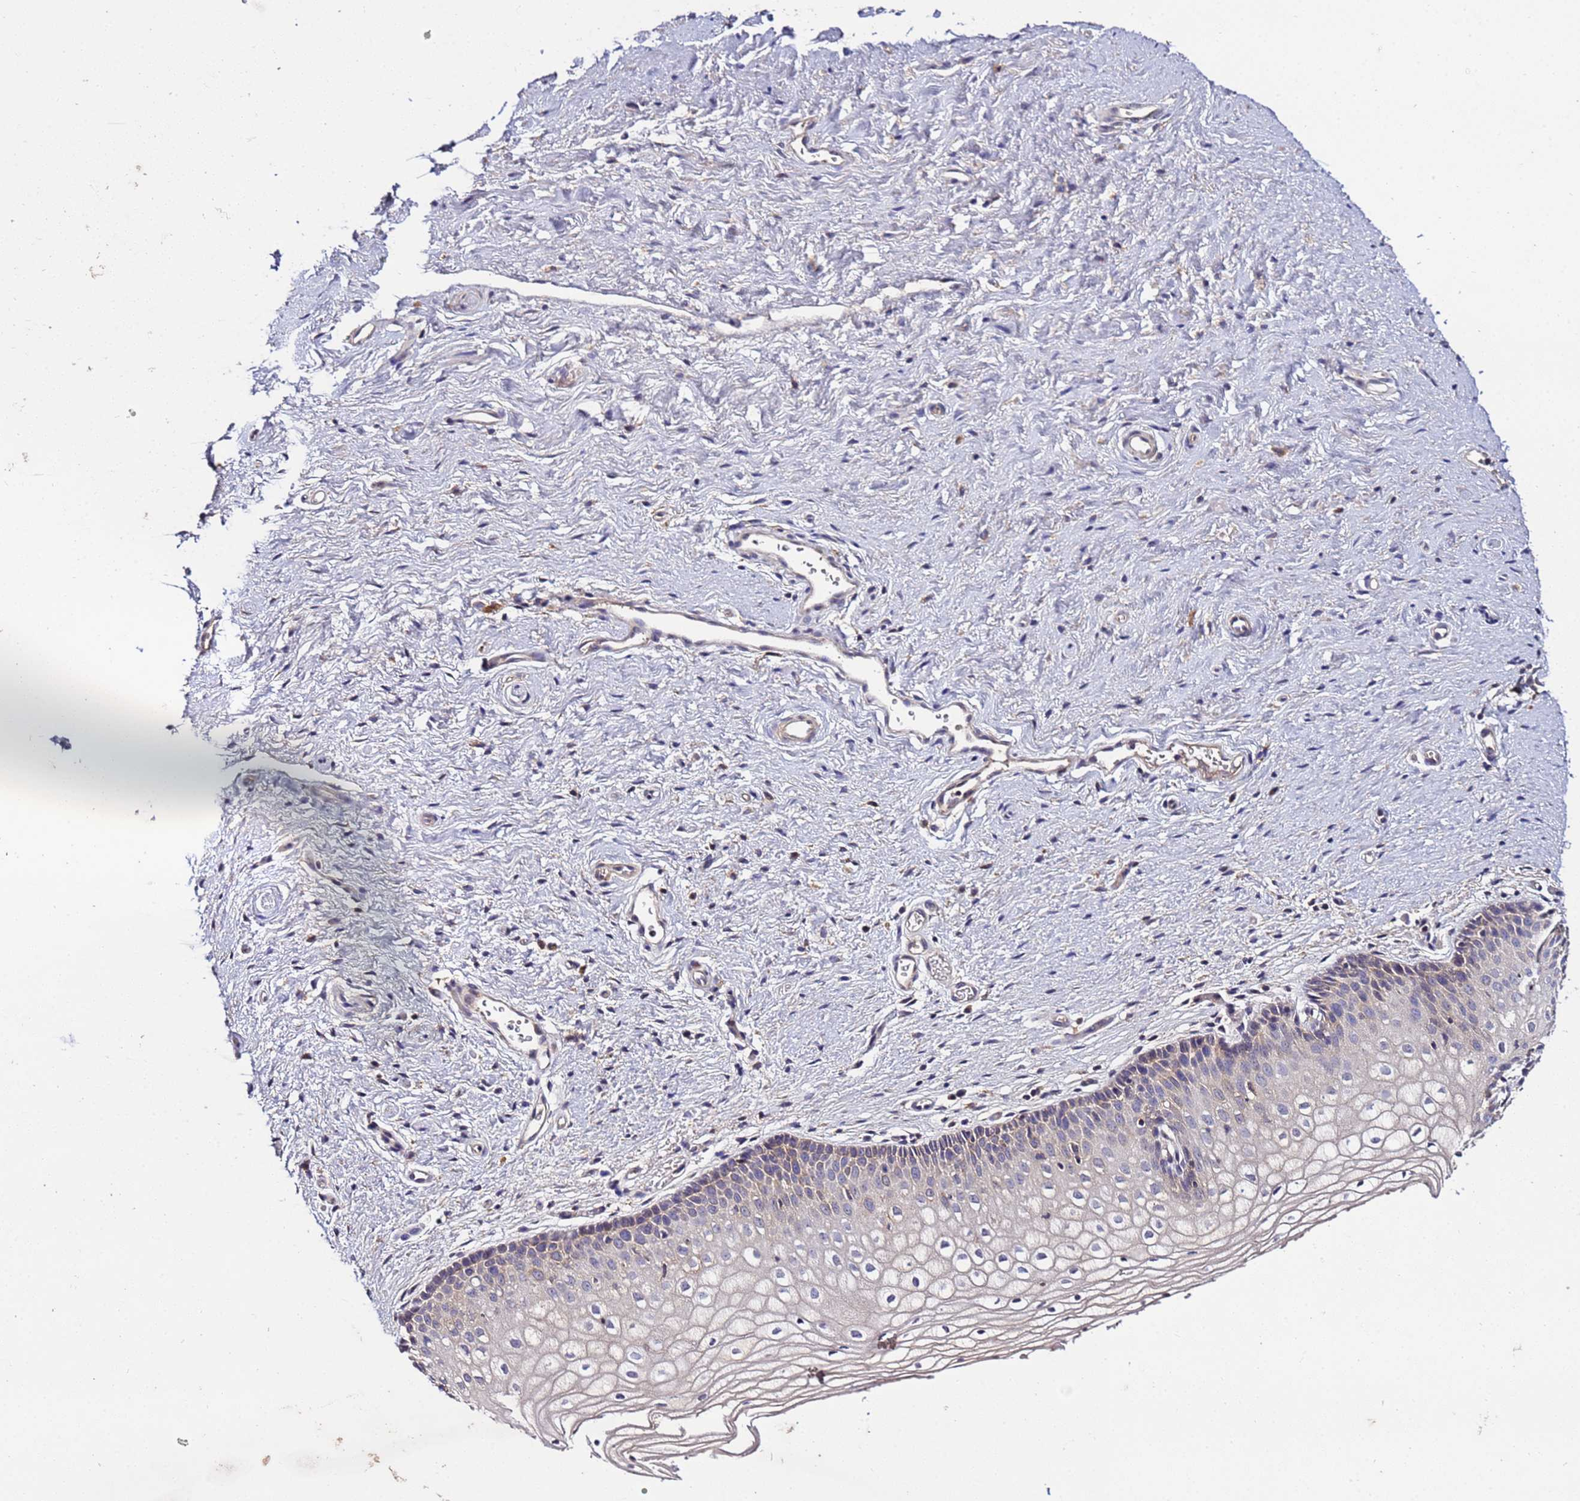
{"staining": {"intensity": "weak", "quantity": "<25%", "location": "cytoplasmic/membranous"}, "tissue": "vagina", "cell_type": "Squamous epithelial cells", "image_type": "normal", "snomed": [{"axis": "morphology", "description": "Normal tissue, NOS"}, {"axis": "topography", "description": "Vagina"}], "caption": "IHC micrograph of normal vagina: vagina stained with DAB (3,3'-diaminobenzidine) demonstrates no significant protein expression in squamous epithelial cells. Nuclei are stained in blue.", "gene": "GSPT2", "patient": {"sex": "female", "age": 60}}